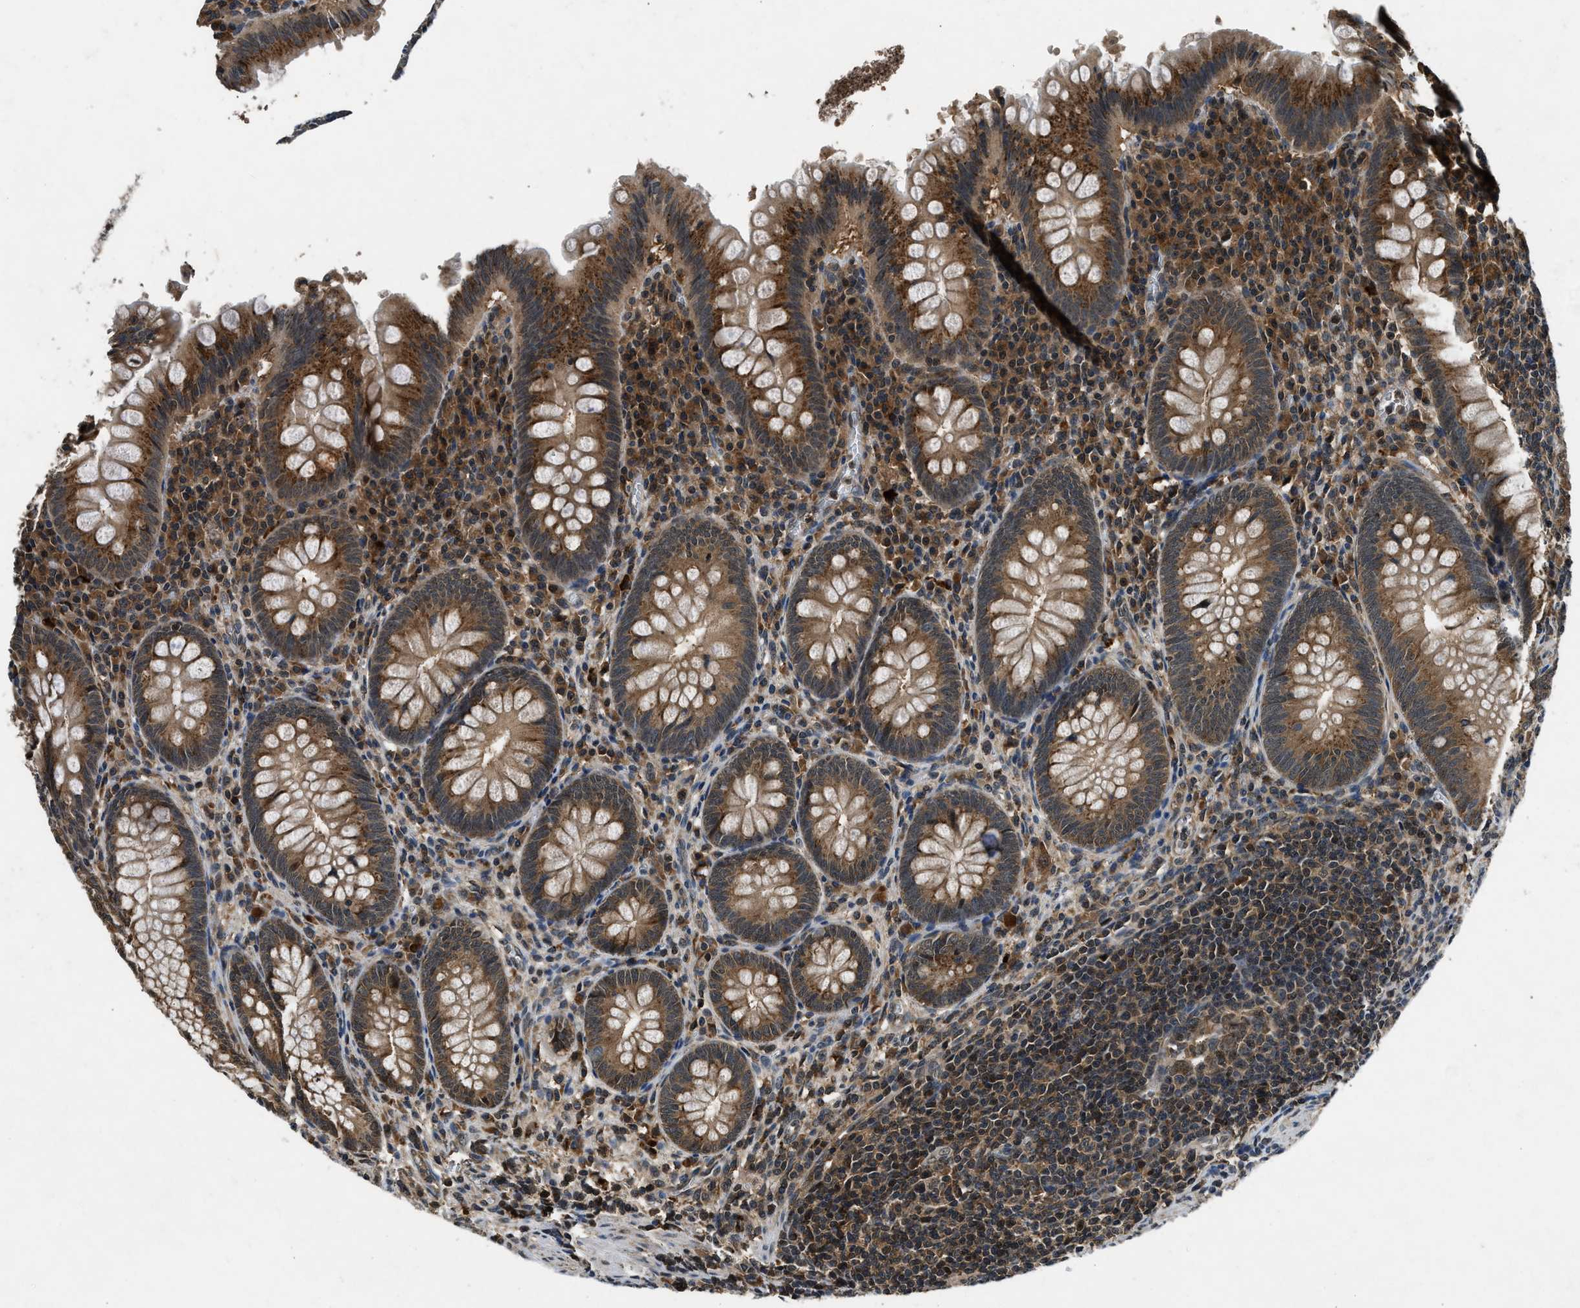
{"staining": {"intensity": "moderate", "quantity": ">75%", "location": "cytoplasmic/membranous"}, "tissue": "appendix", "cell_type": "Glandular cells", "image_type": "normal", "snomed": [{"axis": "morphology", "description": "Normal tissue, NOS"}, {"axis": "topography", "description": "Appendix"}], "caption": "The image demonstrates staining of unremarkable appendix, revealing moderate cytoplasmic/membranous protein staining (brown color) within glandular cells.", "gene": "RPS6KB1", "patient": {"sex": "male", "age": 56}}